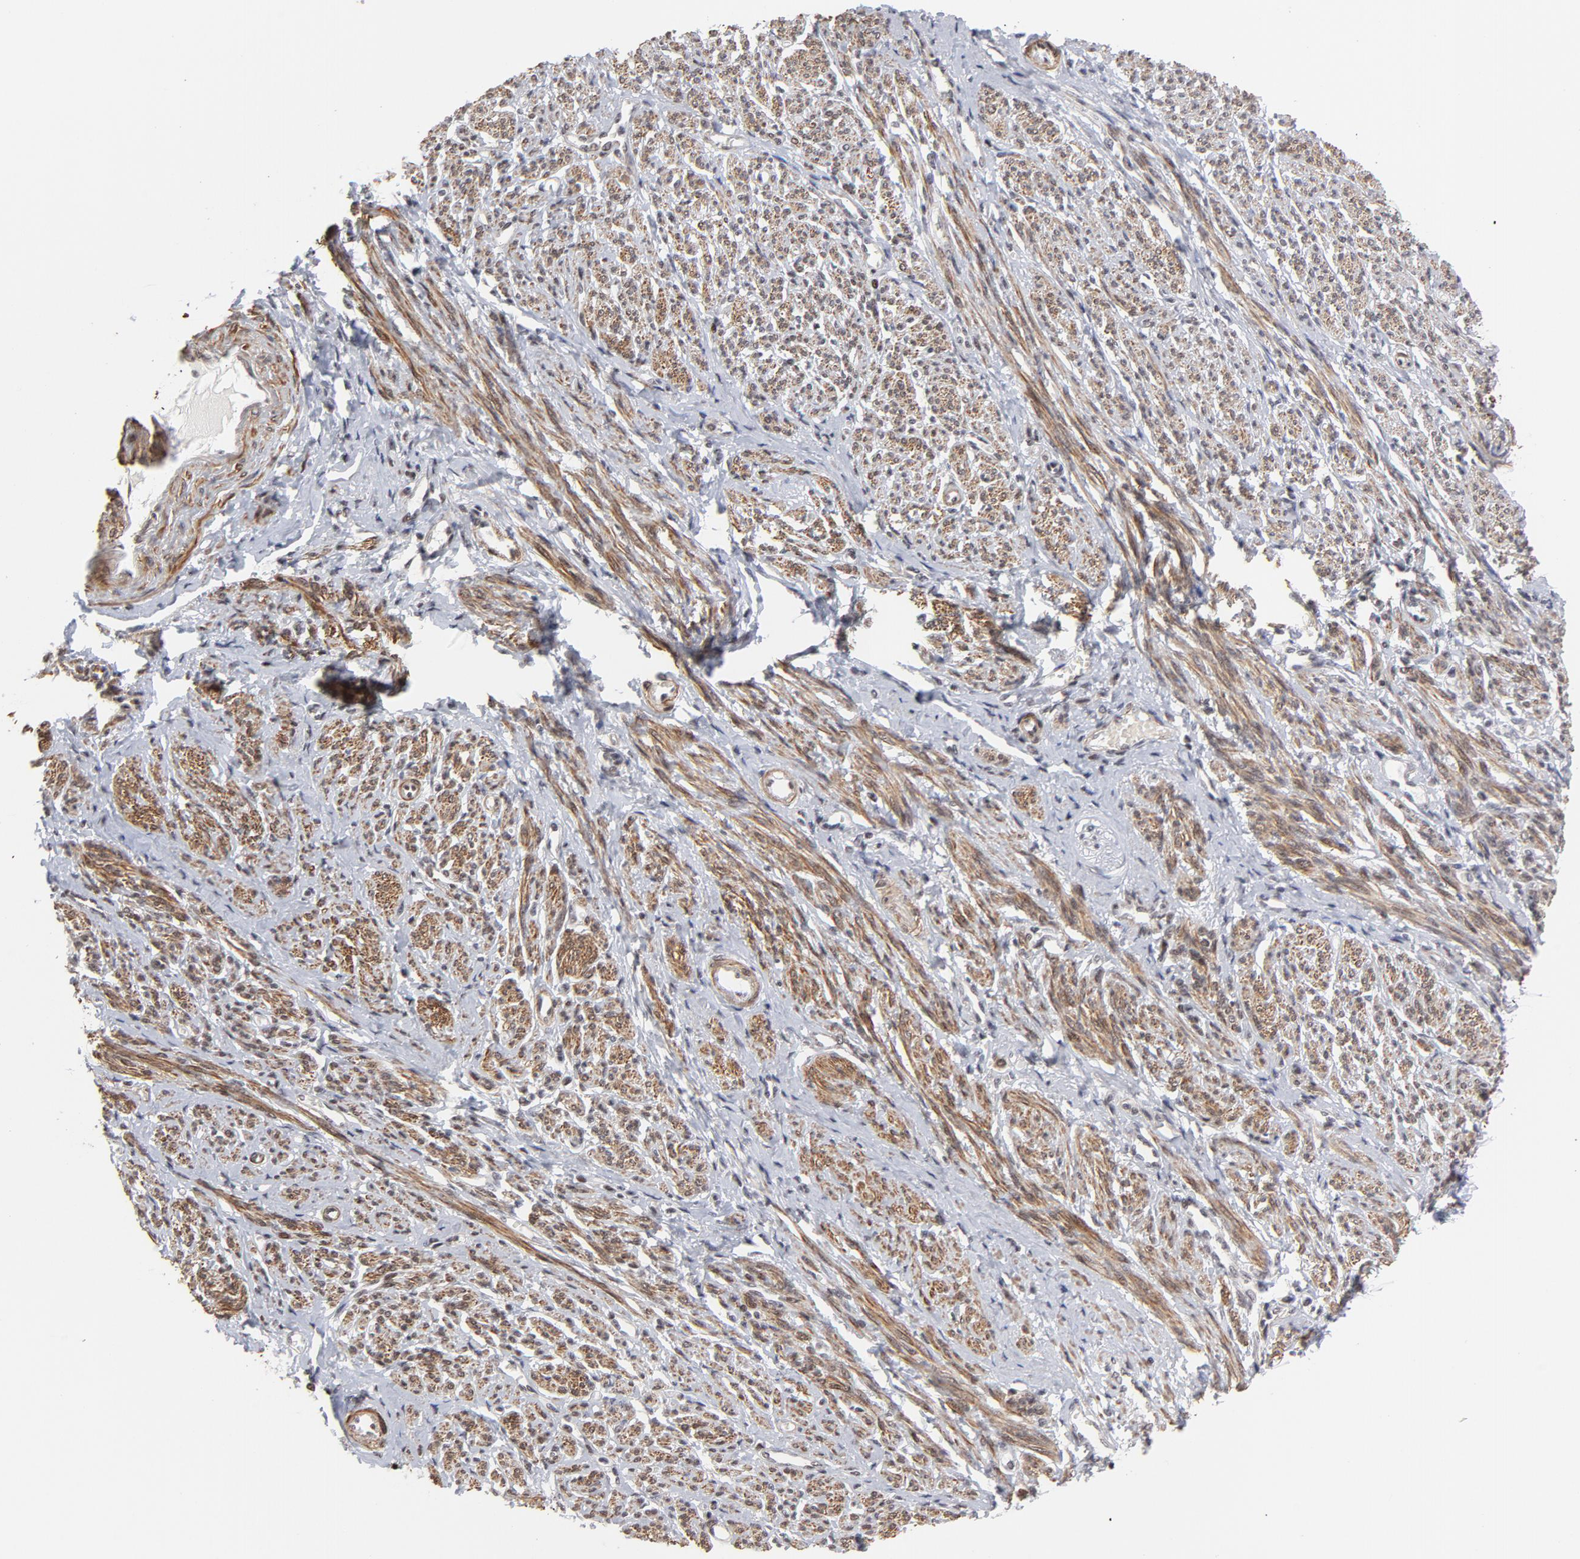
{"staining": {"intensity": "strong", "quantity": ">75%", "location": "cytoplasmic/membranous"}, "tissue": "smooth muscle", "cell_type": "Smooth muscle cells", "image_type": "normal", "snomed": [{"axis": "morphology", "description": "Normal tissue, NOS"}, {"axis": "topography", "description": "Smooth muscle"}], "caption": "Immunohistochemical staining of unremarkable human smooth muscle exhibits high levels of strong cytoplasmic/membranous expression in approximately >75% of smooth muscle cells.", "gene": "CTCF", "patient": {"sex": "female", "age": 65}}